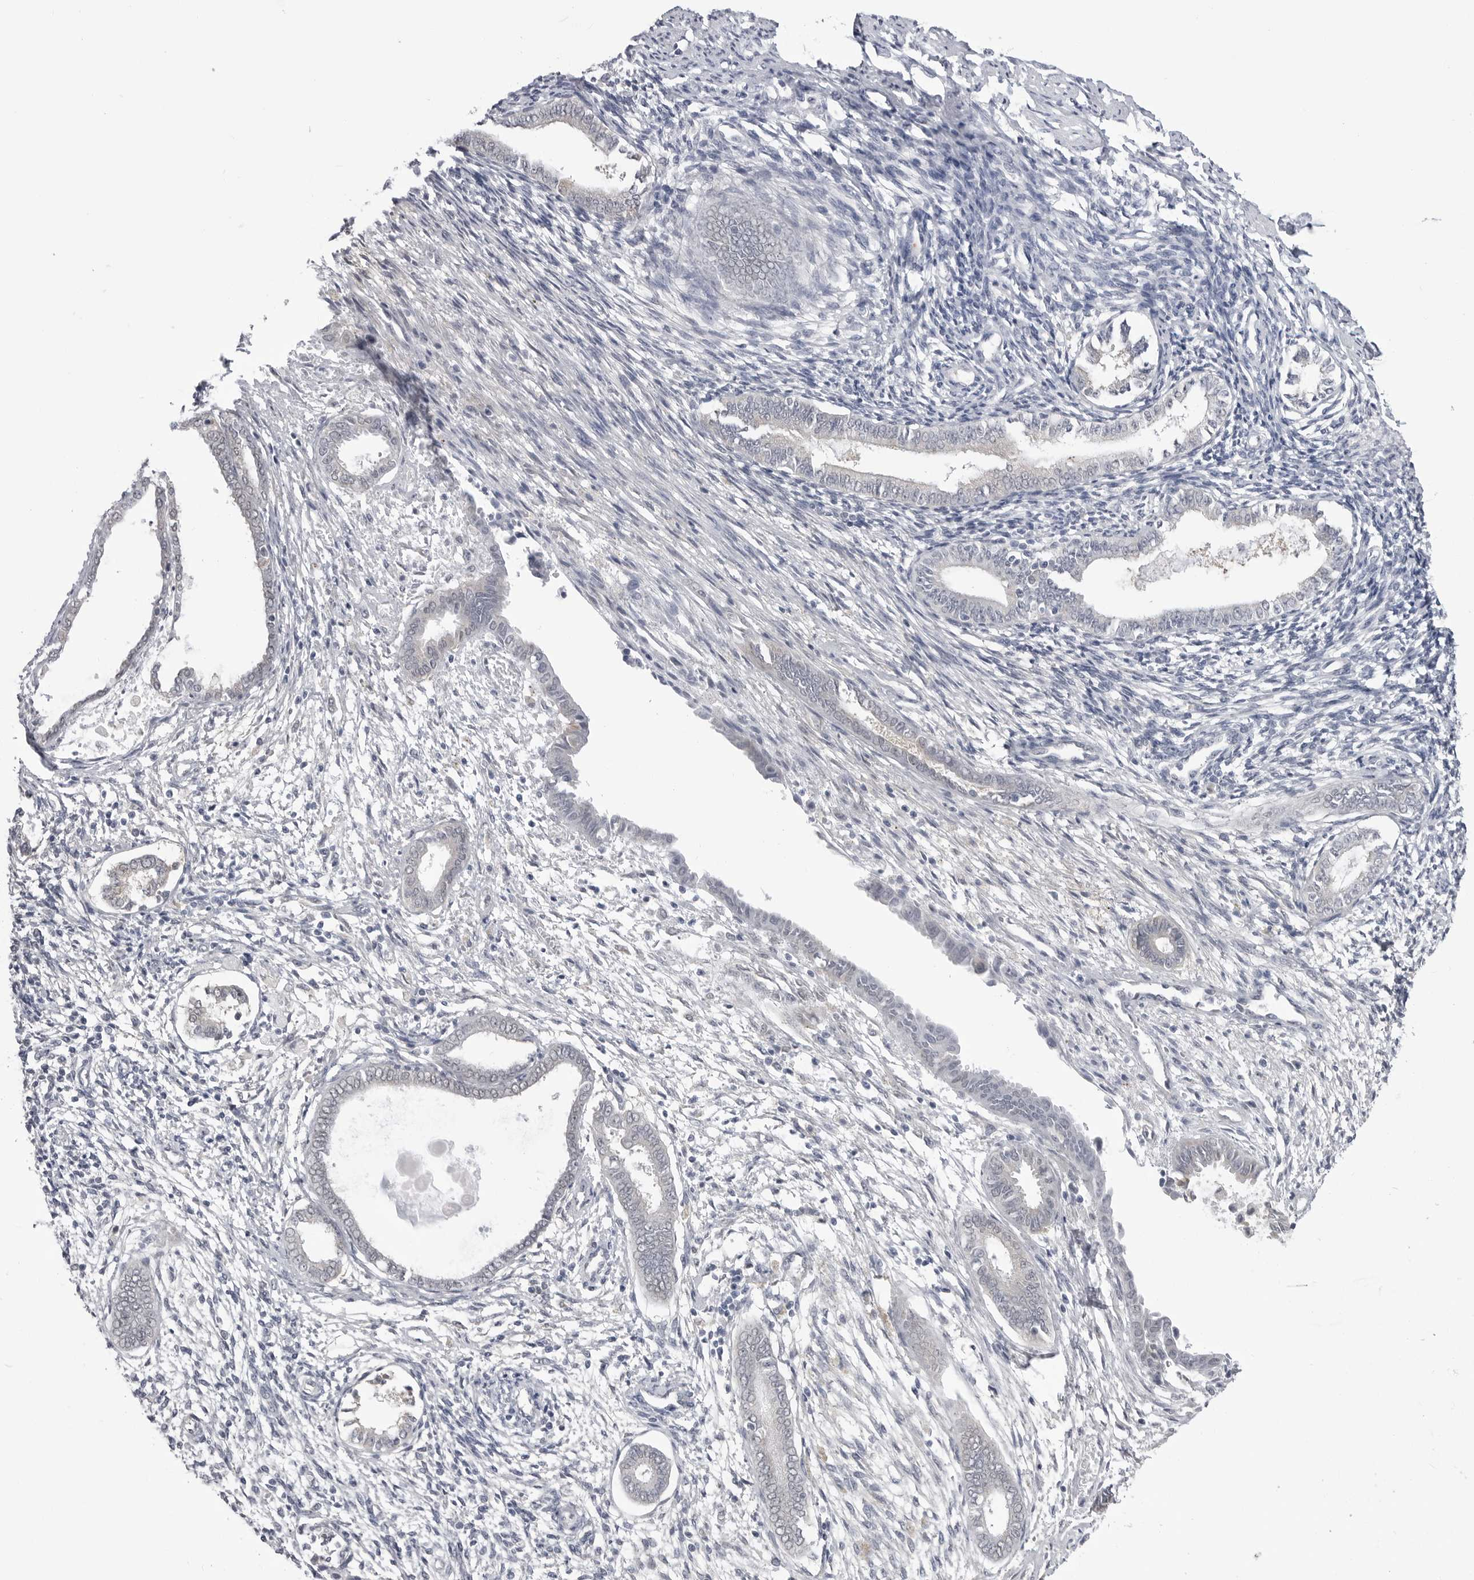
{"staining": {"intensity": "negative", "quantity": "none", "location": "none"}, "tissue": "endometrium", "cell_type": "Cells in endometrial stroma", "image_type": "normal", "snomed": [{"axis": "morphology", "description": "Normal tissue, NOS"}, {"axis": "topography", "description": "Endometrium"}], "caption": "A high-resolution micrograph shows immunohistochemistry (IHC) staining of normal endometrium, which demonstrates no significant staining in cells in endometrial stroma. (DAB immunohistochemistry, high magnification).", "gene": "FH", "patient": {"sex": "female", "age": 56}}